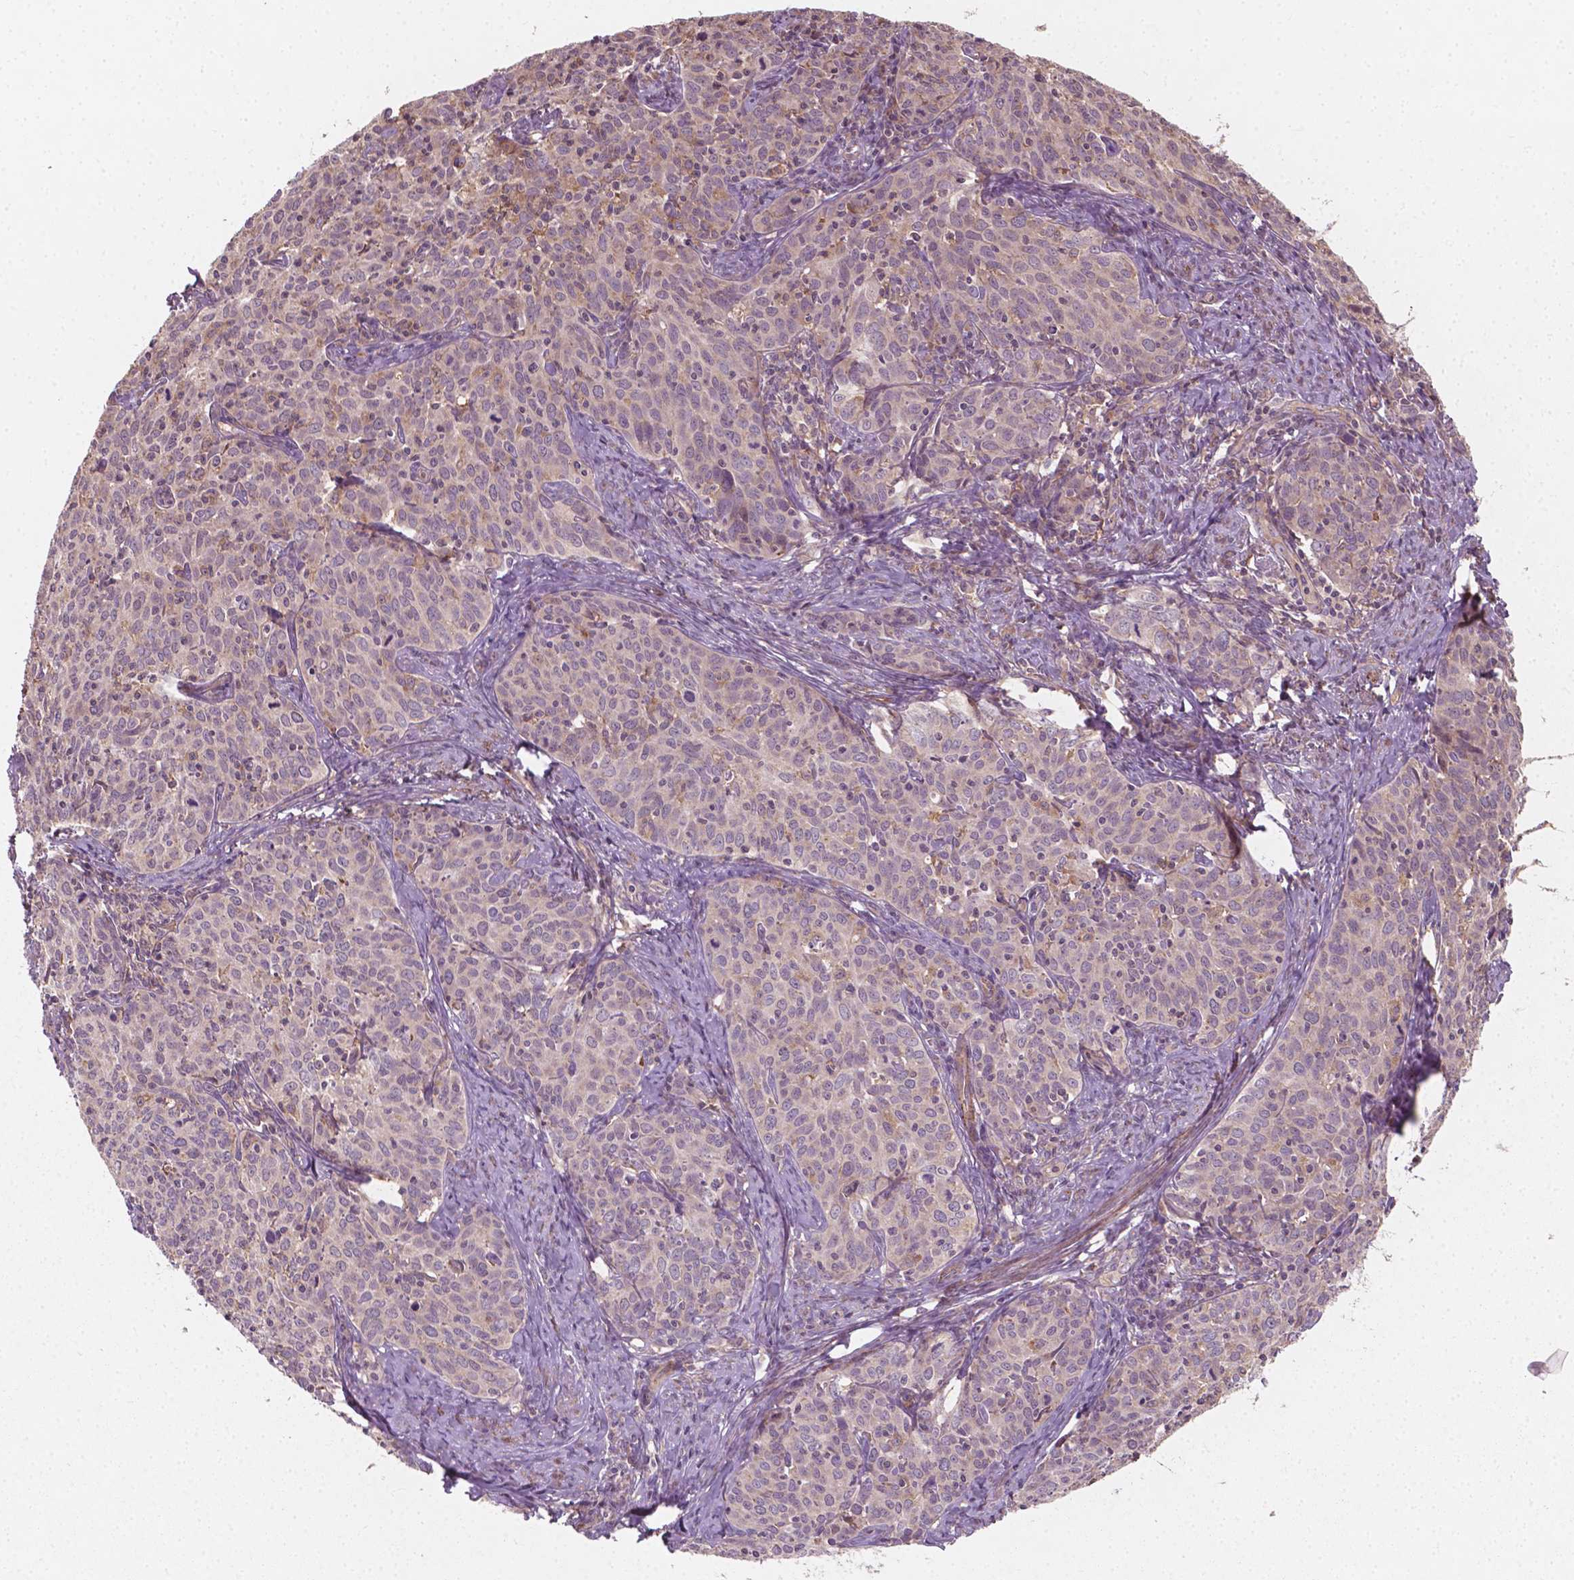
{"staining": {"intensity": "negative", "quantity": "none", "location": "none"}, "tissue": "cervical cancer", "cell_type": "Tumor cells", "image_type": "cancer", "snomed": [{"axis": "morphology", "description": "Squamous cell carcinoma, NOS"}, {"axis": "topography", "description": "Cervix"}], "caption": "DAB (3,3'-diaminobenzidine) immunohistochemical staining of human cervical cancer (squamous cell carcinoma) exhibits no significant expression in tumor cells.", "gene": "CYFIP2", "patient": {"sex": "female", "age": 62}}